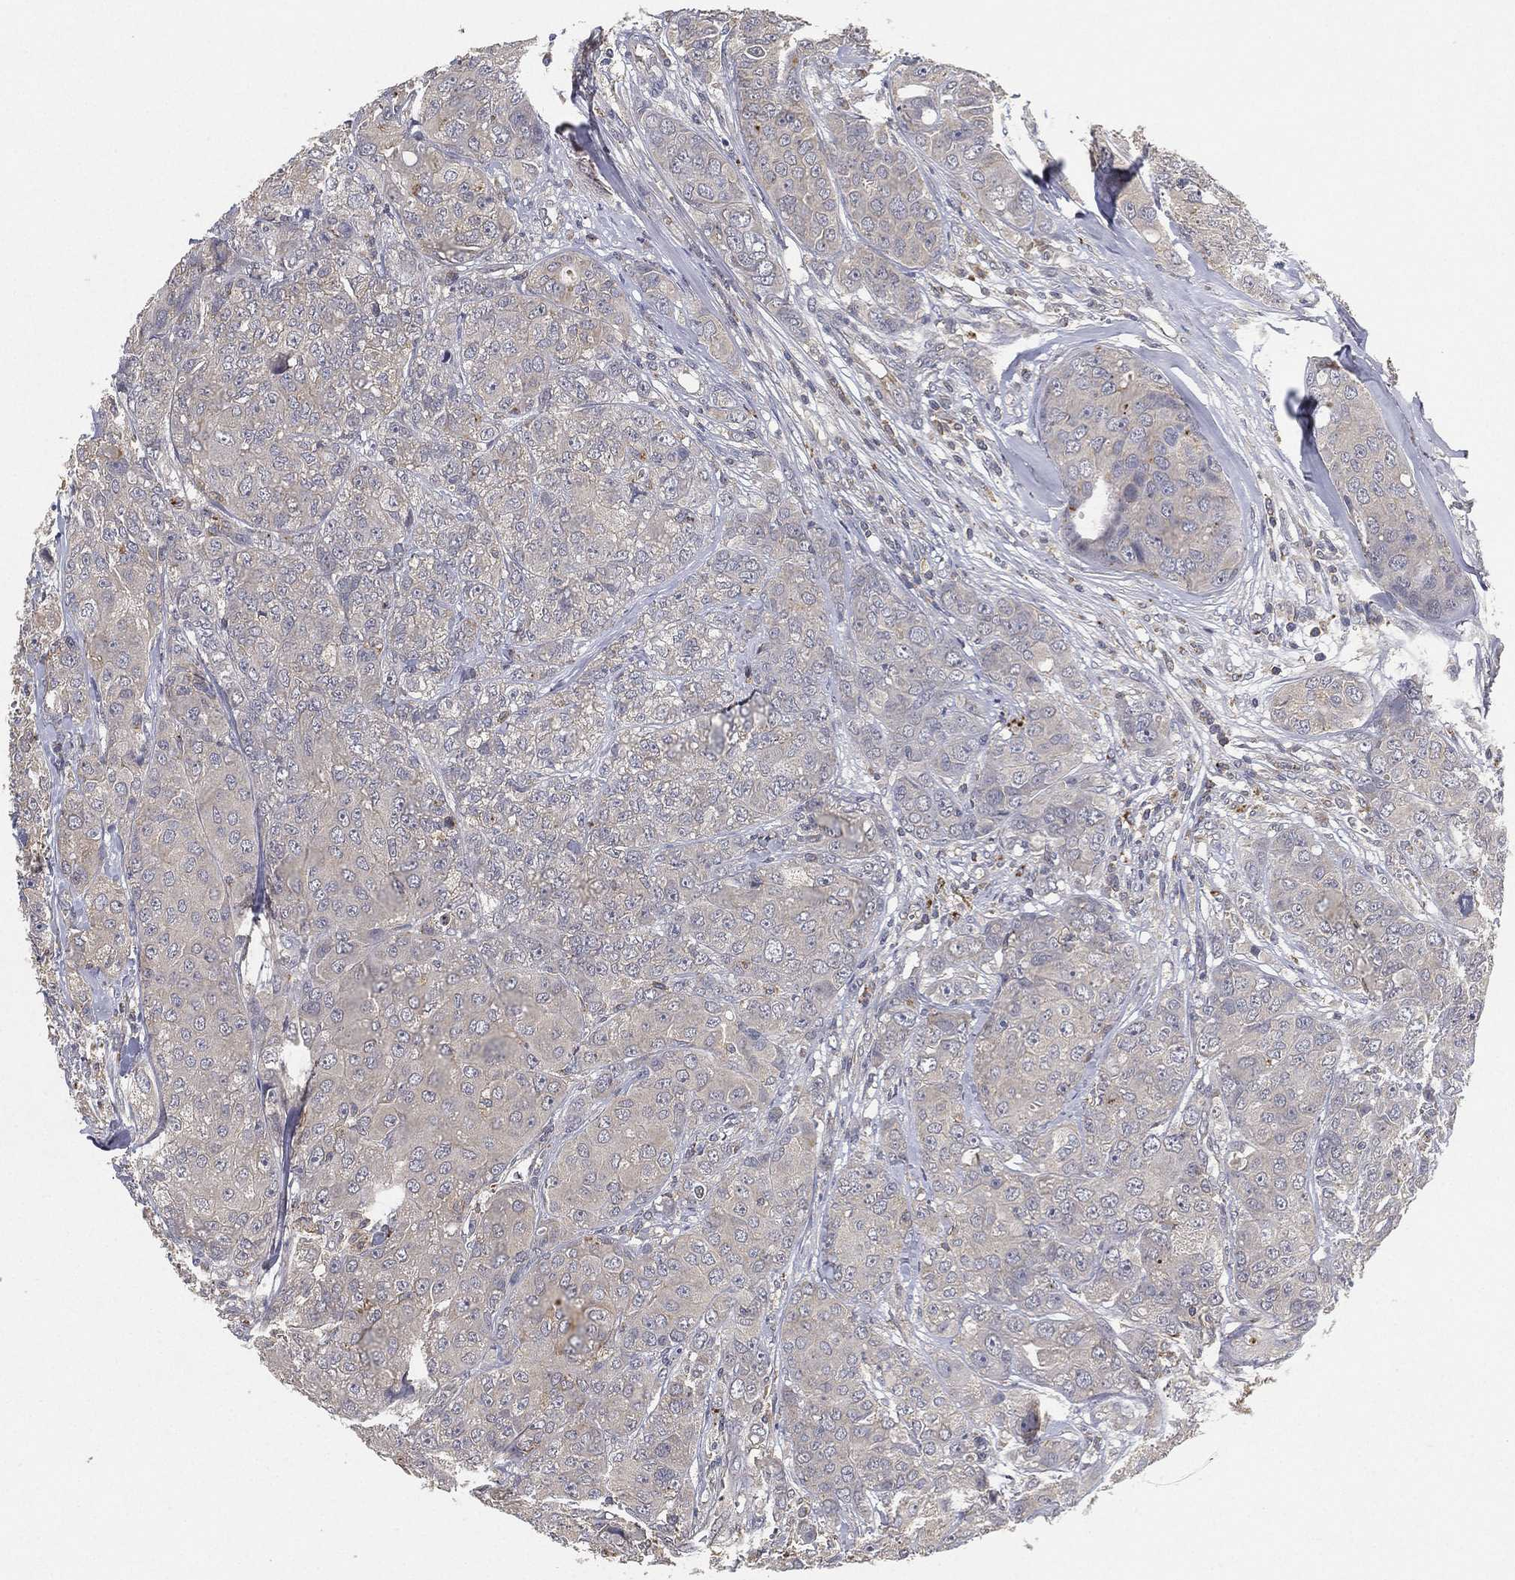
{"staining": {"intensity": "negative", "quantity": "none", "location": "none"}, "tissue": "breast cancer", "cell_type": "Tumor cells", "image_type": "cancer", "snomed": [{"axis": "morphology", "description": "Duct carcinoma"}, {"axis": "topography", "description": "Breast"}], "caption": "Human breast intraductal carcinoma stained for a protein using immunohistochemistry (IHC) exhibits no staining in tumor cells.", "gene": "CFAP251", "patient": {"sex": "female", "age": 43}}